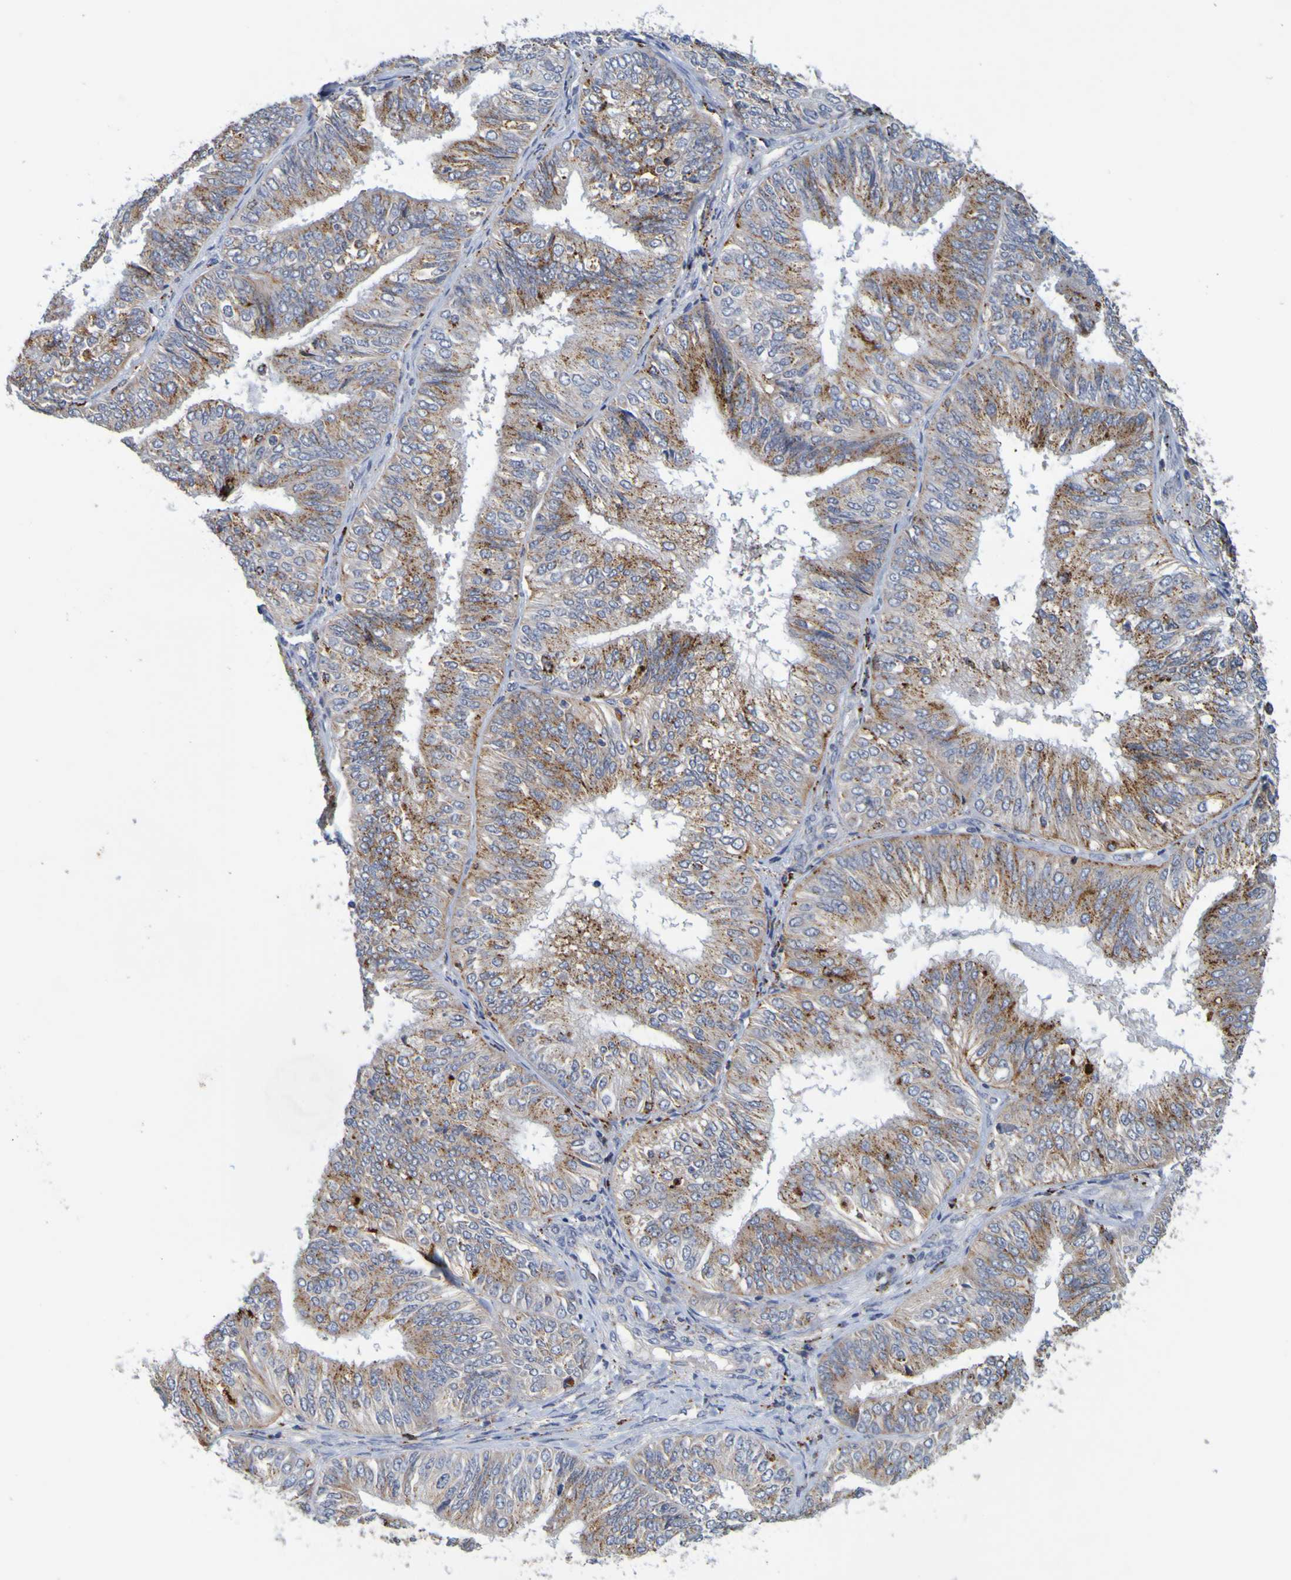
{"staining": {"intensity": "moderate", "quantity": "25%-75%", "location": "cytoplasmic/membranous"}, "tissue": "endometrial cancer", "cell_type": "Tumor cells", "image_type": "cancer", "snomed": [{"axis": "morphology", "description": "Adenocarcinoma, NOS"}, {"axis": "topography", "description": "Endometrium"}], "caption": "This is an image of immunohistochemistry (IHC) staining of endometrial cancer, which shows moderate positivity in the cytoplasmic/membranous of tumor cells.", "gene": "TPH1", "patient": {"sex": "female", "age": 58}}